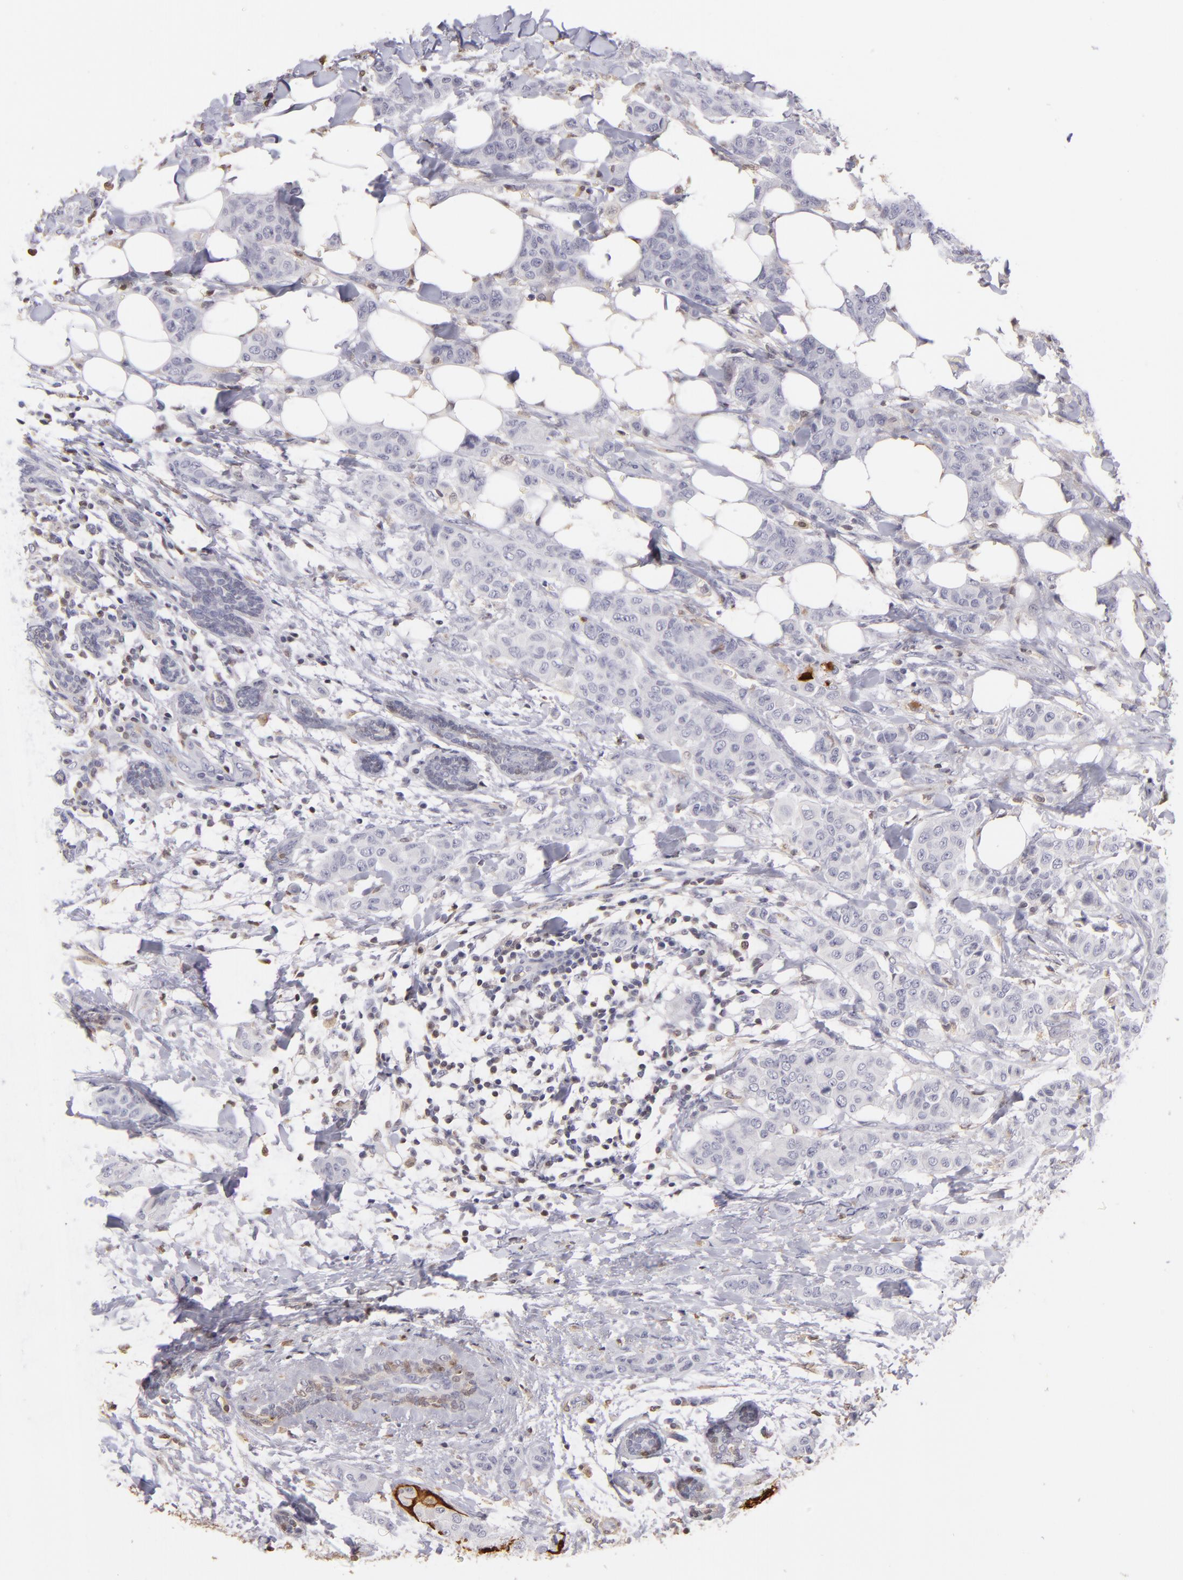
{"staining": {"intensity": "moderate", "quantity": "<25%", "location": "cytoplasmic/membranous,nuclear"}, "tissue": "breast cancer", "cell_type": "Tumor cells", "image_type": "cancer", "snomed": [{"axis": "morphology", "description": "Duct carcinoma"}, {"axis": "topography", "description": "Breast"}], "caption": "This histopathology image displays intraductal carcinoma (breast) stained with immunohistochemistry (IHC) to label a protein in brown. The cytoplasmic/membranous and nuclear of tumor cells show moderate positivity for the protein. Nuclei are counter-stained blue.", "gene": "S100A2", "patient": {"sex": "female", "age": 40}}